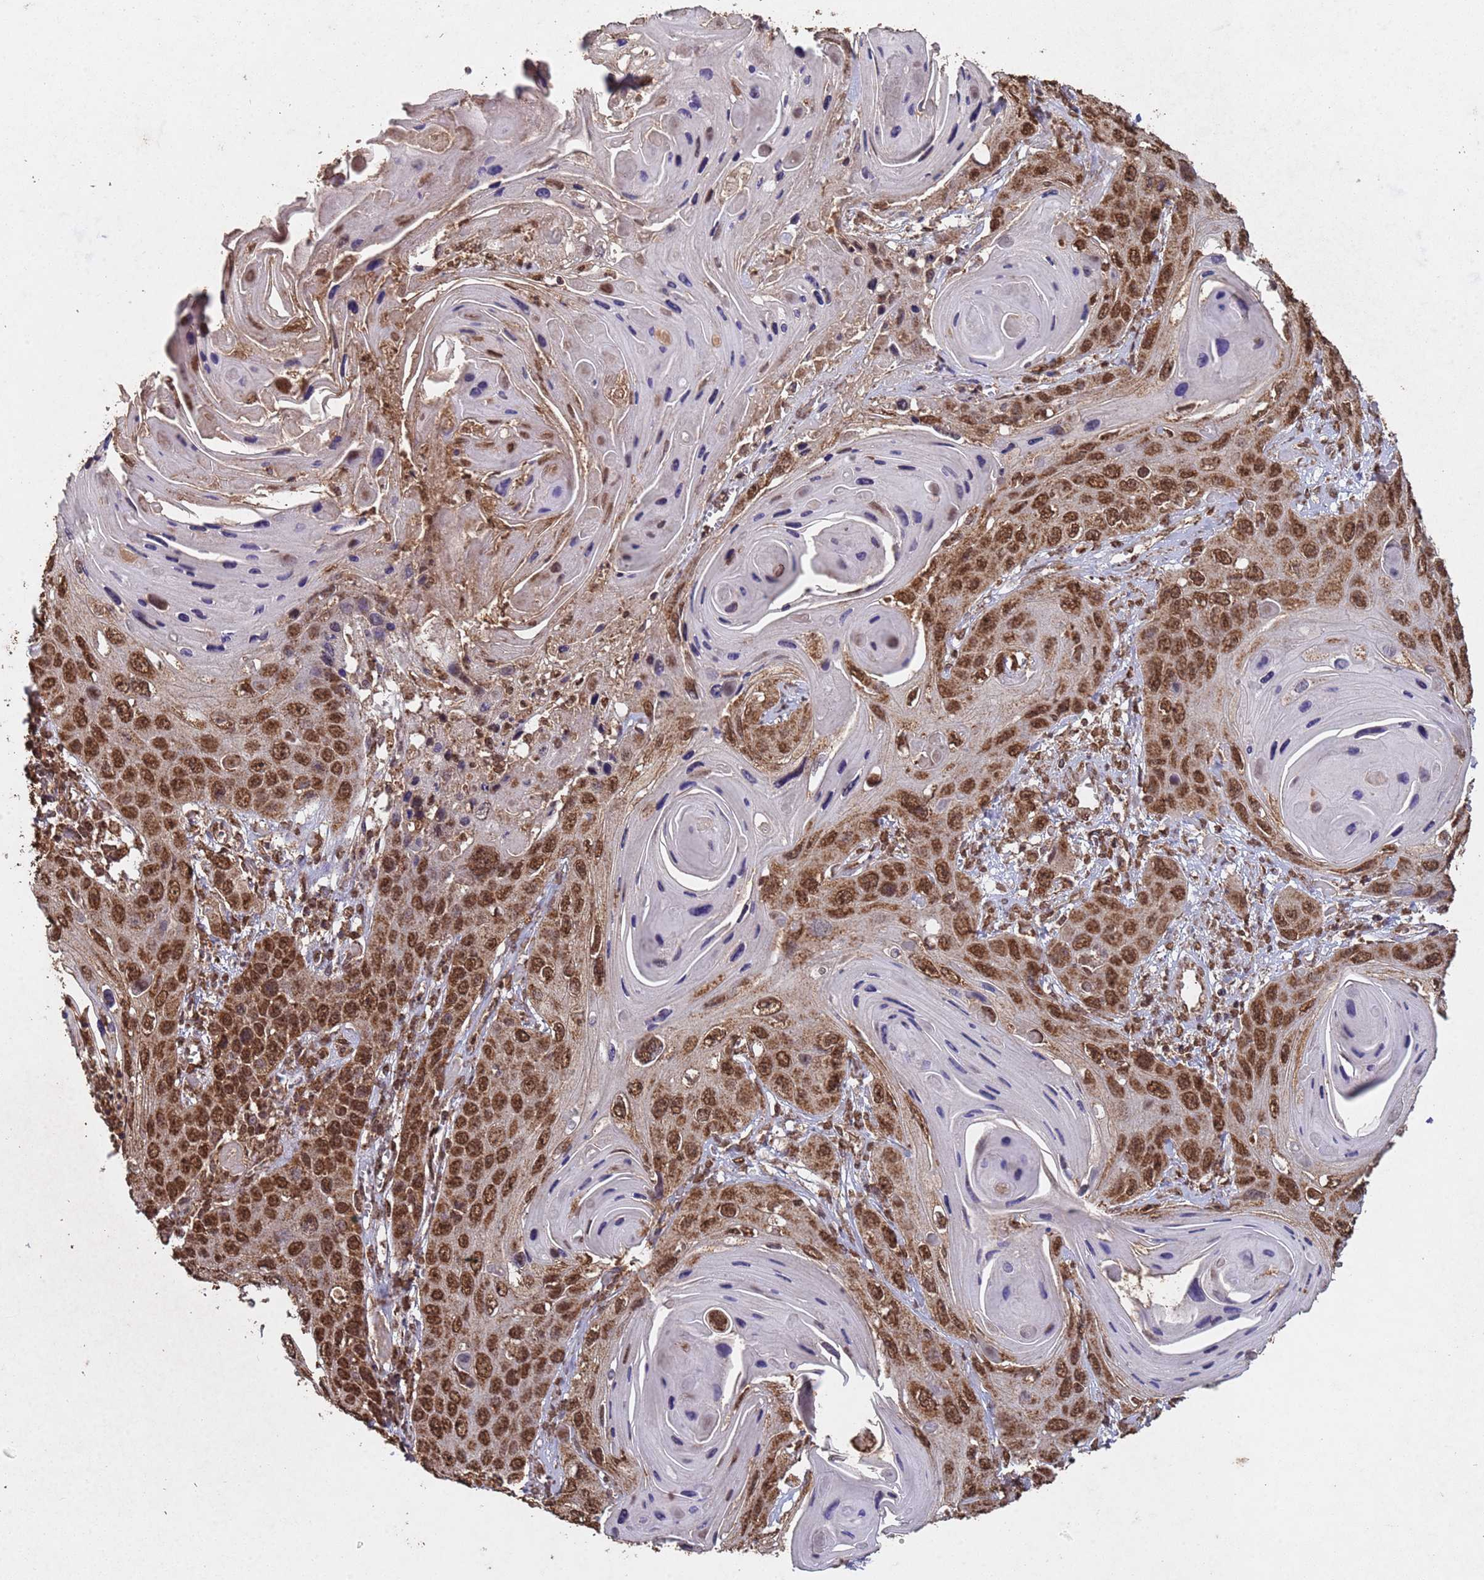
{"staining": {"intensity": "strong", "quantity": ">75%", "location": "nuclear"}, "tissue": "skin cancer", "cell_type": "Tumor cells", "image_type": "cancer", "snomed": [{"axis": "morphology", "description": "Squamous cell carcinoma, NOS"}, {"axis": "topography", "description": "Skin"}], "caption": "The image displays a brown stain indicating the presence of a protein in the nuclear of tumor cells in skin squamous cell carcinoma. Using DAB (3,3'-diaminobenzidine) (brown) and hematoxylin (blue) stains, captured at high magnification using brightfield microscopy.", "gene": "HDAC10", "patient": {"sex": "male", "age": 55}}